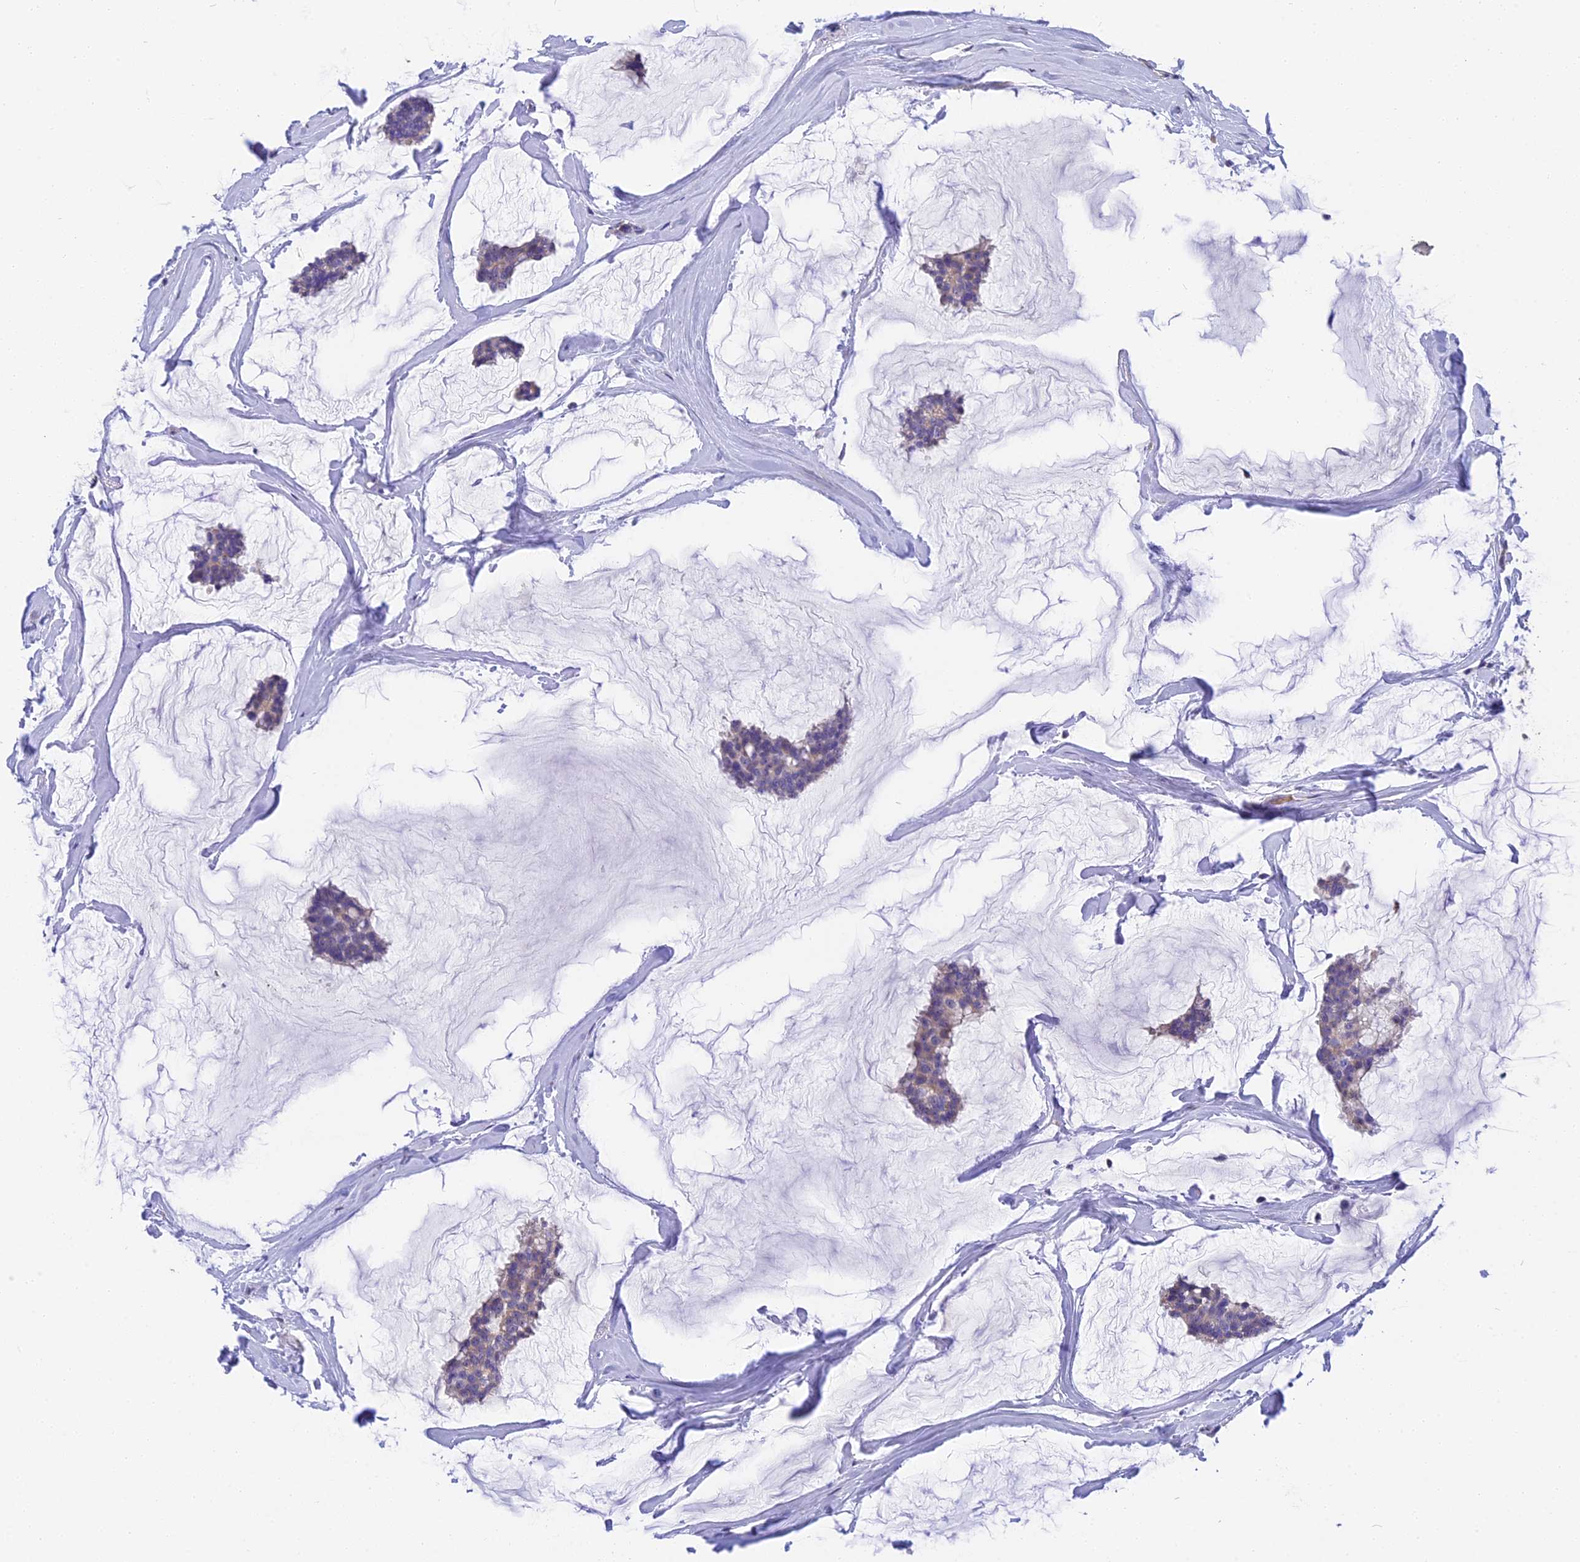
{"staining": {"intensity": "negative", "quantity": "none", "location": "none"}, "tissue": "breast cancer", "cell_type": "Tumor cells", "image_type": "cancer", "snomed": [{"axis": "morphology", "description": "Duct carcinoma"}, {"axis": "topography", "description": "Breast"}], "caption": "This is a histopathology image of immunohistochemistry (IHC) staining of breast cancer, which shows no staining in tumor cells. Nuclei are stained in blue.", "gene": "TNNC2", "patient": {"sex": "female", "age": 93}}